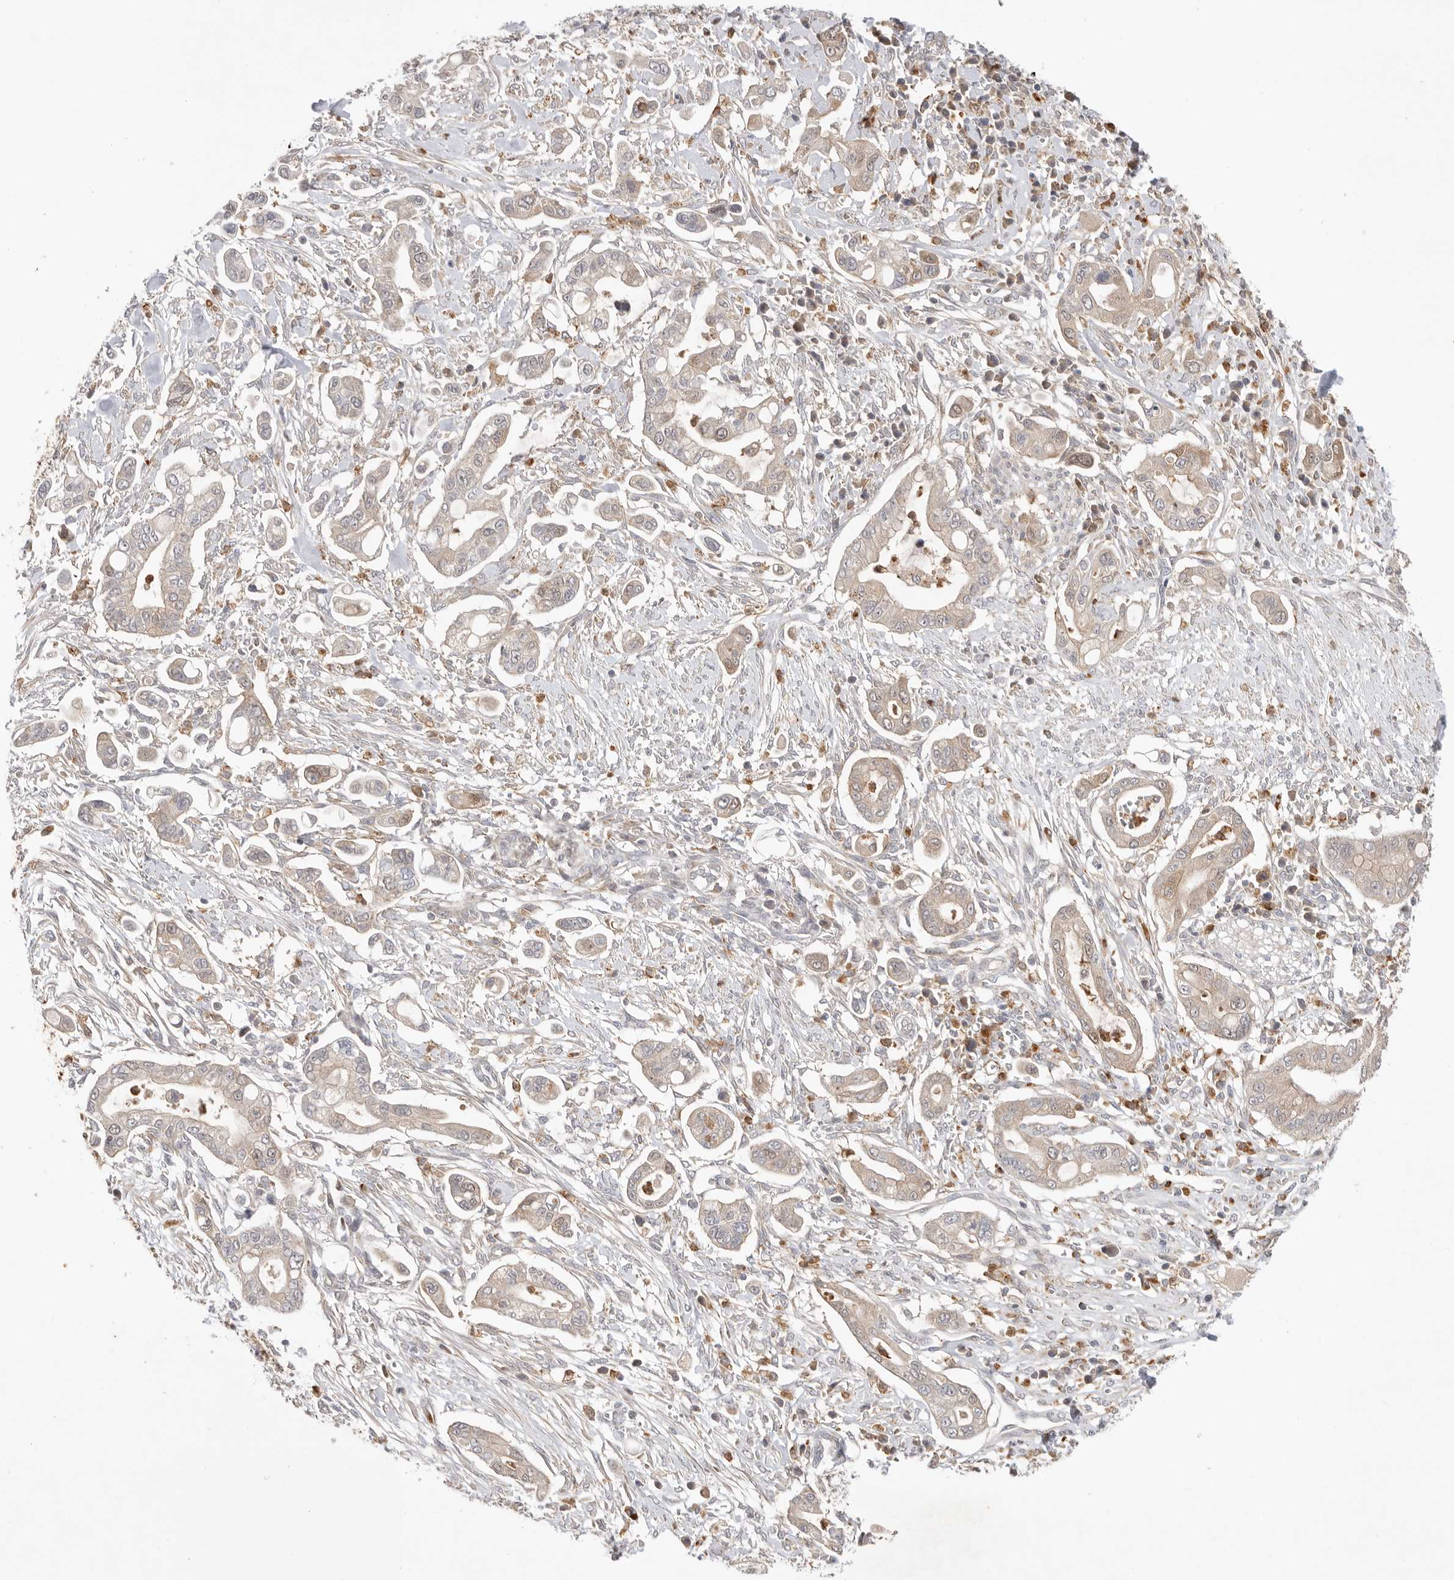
{"staining": {"intensity": "weak", "quantity": "<25%", "location": "cytoplasmic/membranous"}, "tissue": "pancreatic cancer", "cell_type": "Tumor cells", "image_type": "cancer", "snomed": [{"axis": "morphology", "description": "Adenocarcinoma, NOS"}, {"axis": "topography", "description": "Pancreas"}], "caption": "The photomicrograph shows no significant positivity in tumor cells of pancreatic adenocarcinoma.", "gene": "GNE", "patient": {"sex": "male", "age": 68}}